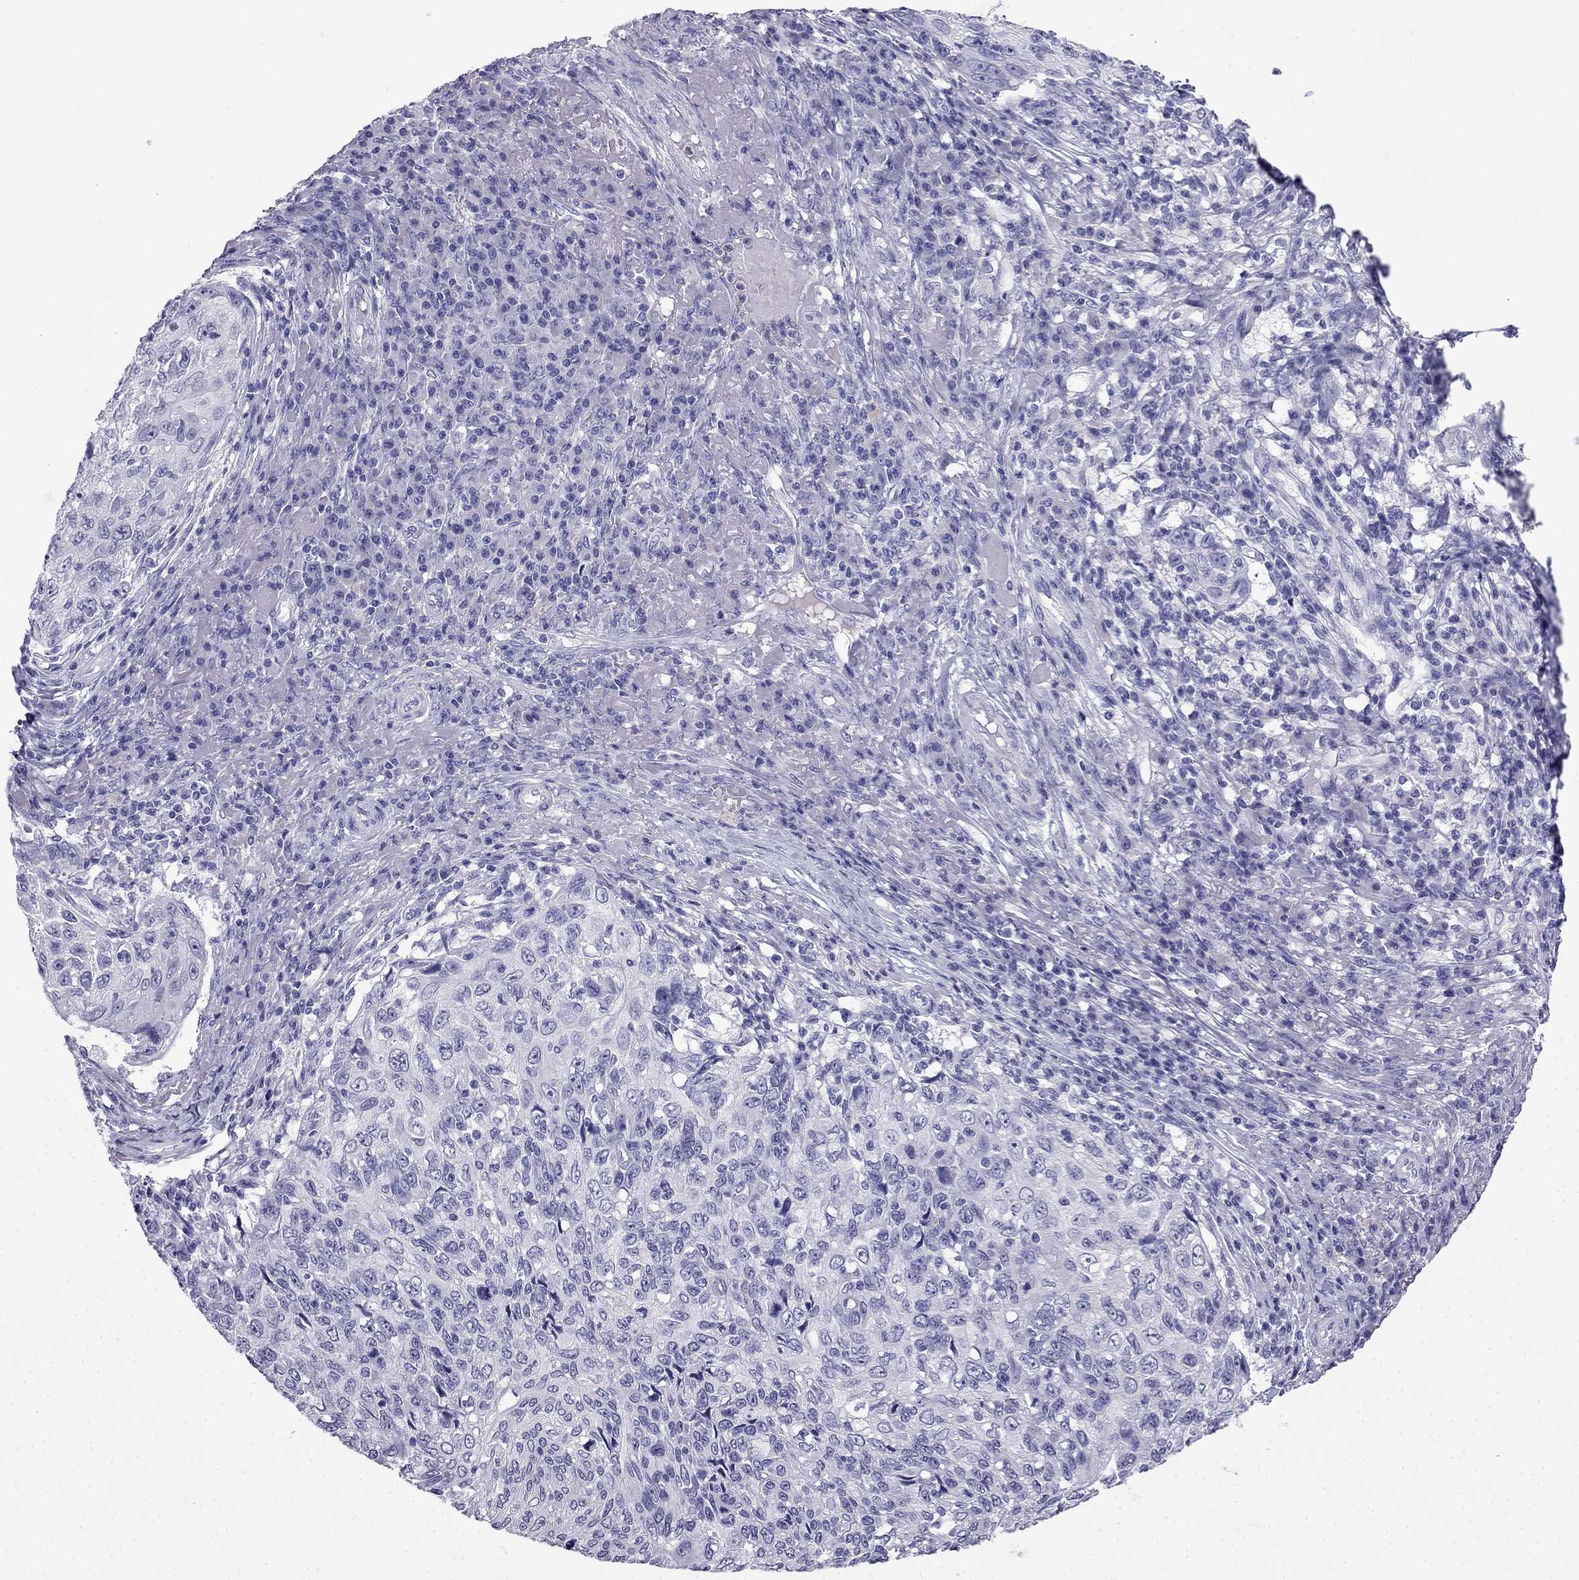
{"staining": {"intensity": "negative", "quantity": "none", "location": "none"}, "tissue": "skin cancer", "cell_type": "Tumor cells", "image_type": "cancer", "snomed": [{"axis": "morphology", "description": "Squamous cell carcinoma, NOS"}, {"axis": "topography", "description": "Skin"}], "caption": "IHC of squamous cell carcinoma (skin) demonstrates no staining in tumor cells.", "gene": "CDHR4", "patient": {"sex": "male", "age": 92}}